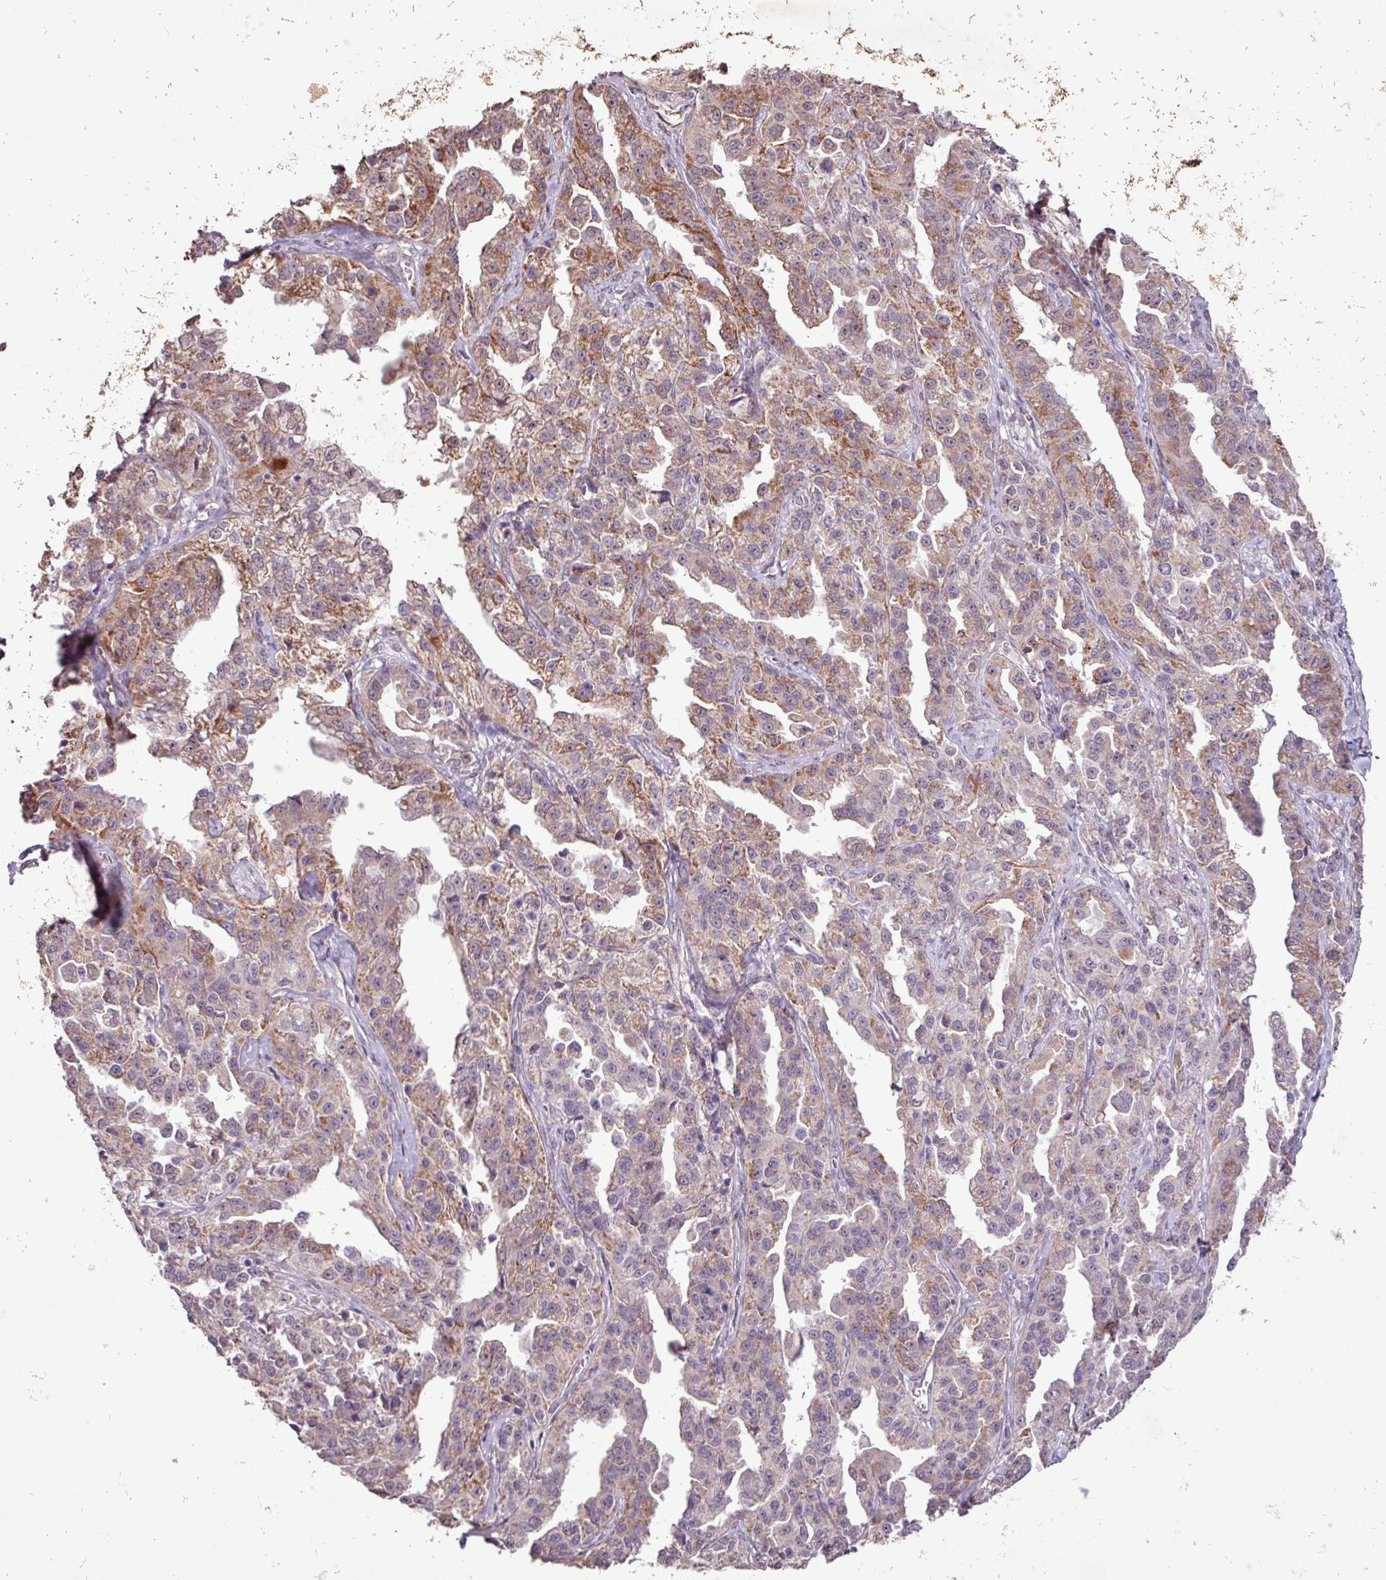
{"staining": {"intensity": "moderate", "quantity": ">75%", "location": "cytoplasmic/membranous"}, "tissue": "ovarian cancer", "cell_type": "Tumor cells", "image_type": "cancer", "snomed": [{"axis": "morphology", "description": "Cystadenocarcinoma, serous, NOS"}, {"axis": "topography", "description": "Ovary"}], "caption": "Protein staining demonstrates moderate cytoplasmic/membranous positivity in about >75% of tumor cells in ovarian cancer (serous cystadenocarcinoma).", "gene": "L3MBTL3", "patient": {"sex": "female", "age": 75}}